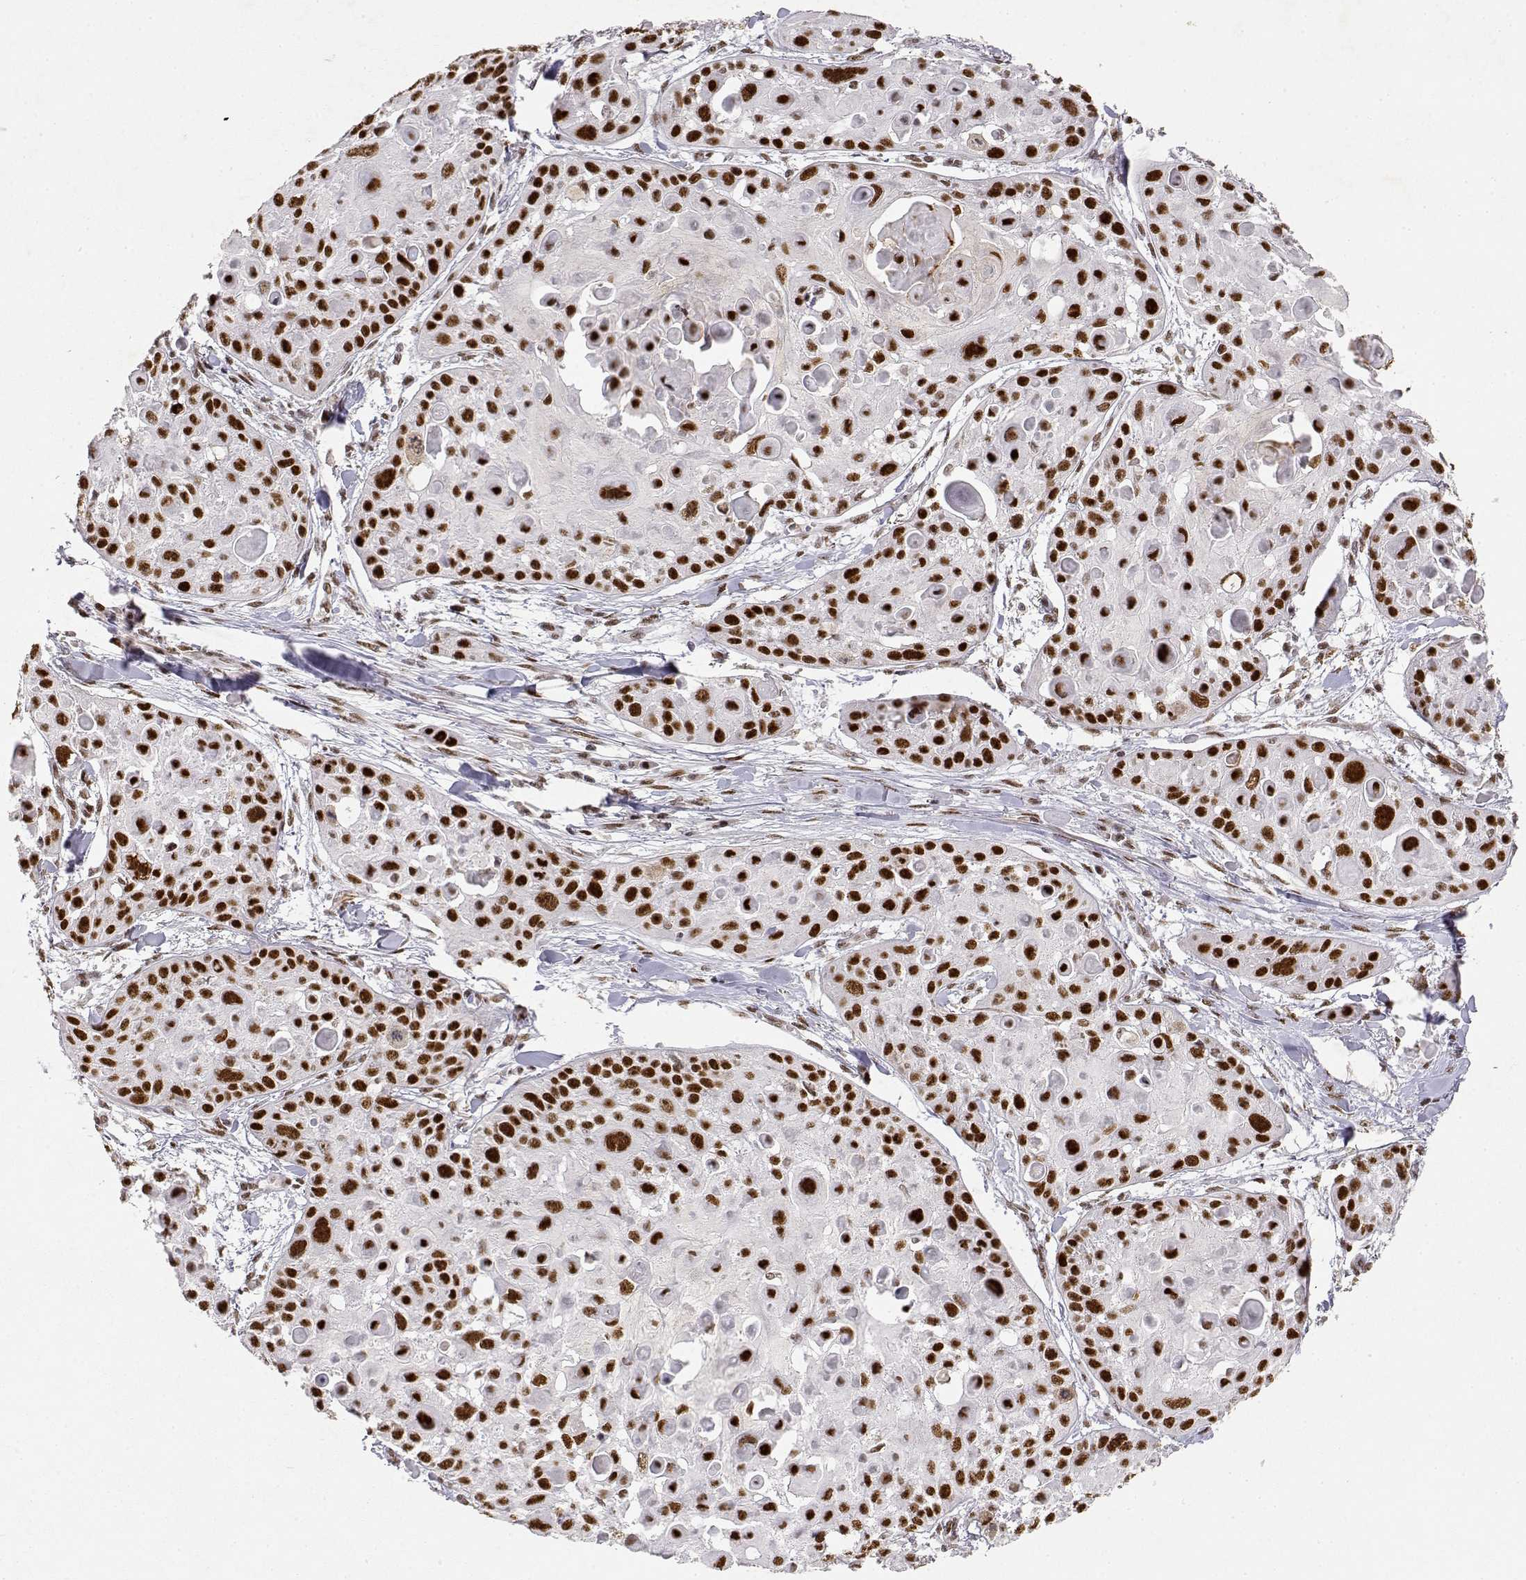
{"staining": {"intensity": "strong", "quantity": ">75%", "location": "nuclear"}, "tissue": "skin cancer", "cell_type": "Tumor cells", "image_type": "cancer", "snomed": [{"axis": "morphology", "description": "Squamous cell carcinoma, NOS"}, {"axis": "topography", "description": "Skin"}, {"axis": "topography", "description": "Anal"}], "caption": "Immunohistochemistry (IHC) (DAB (3,3'-diaminobenzidine)) staining of human squamous cell carcinoma (skin) shows strong nuclear protein staining in approximately >75% of tumor cells.", "gene": "RSF1", "patient": {"sex": "female", "age": 75}}